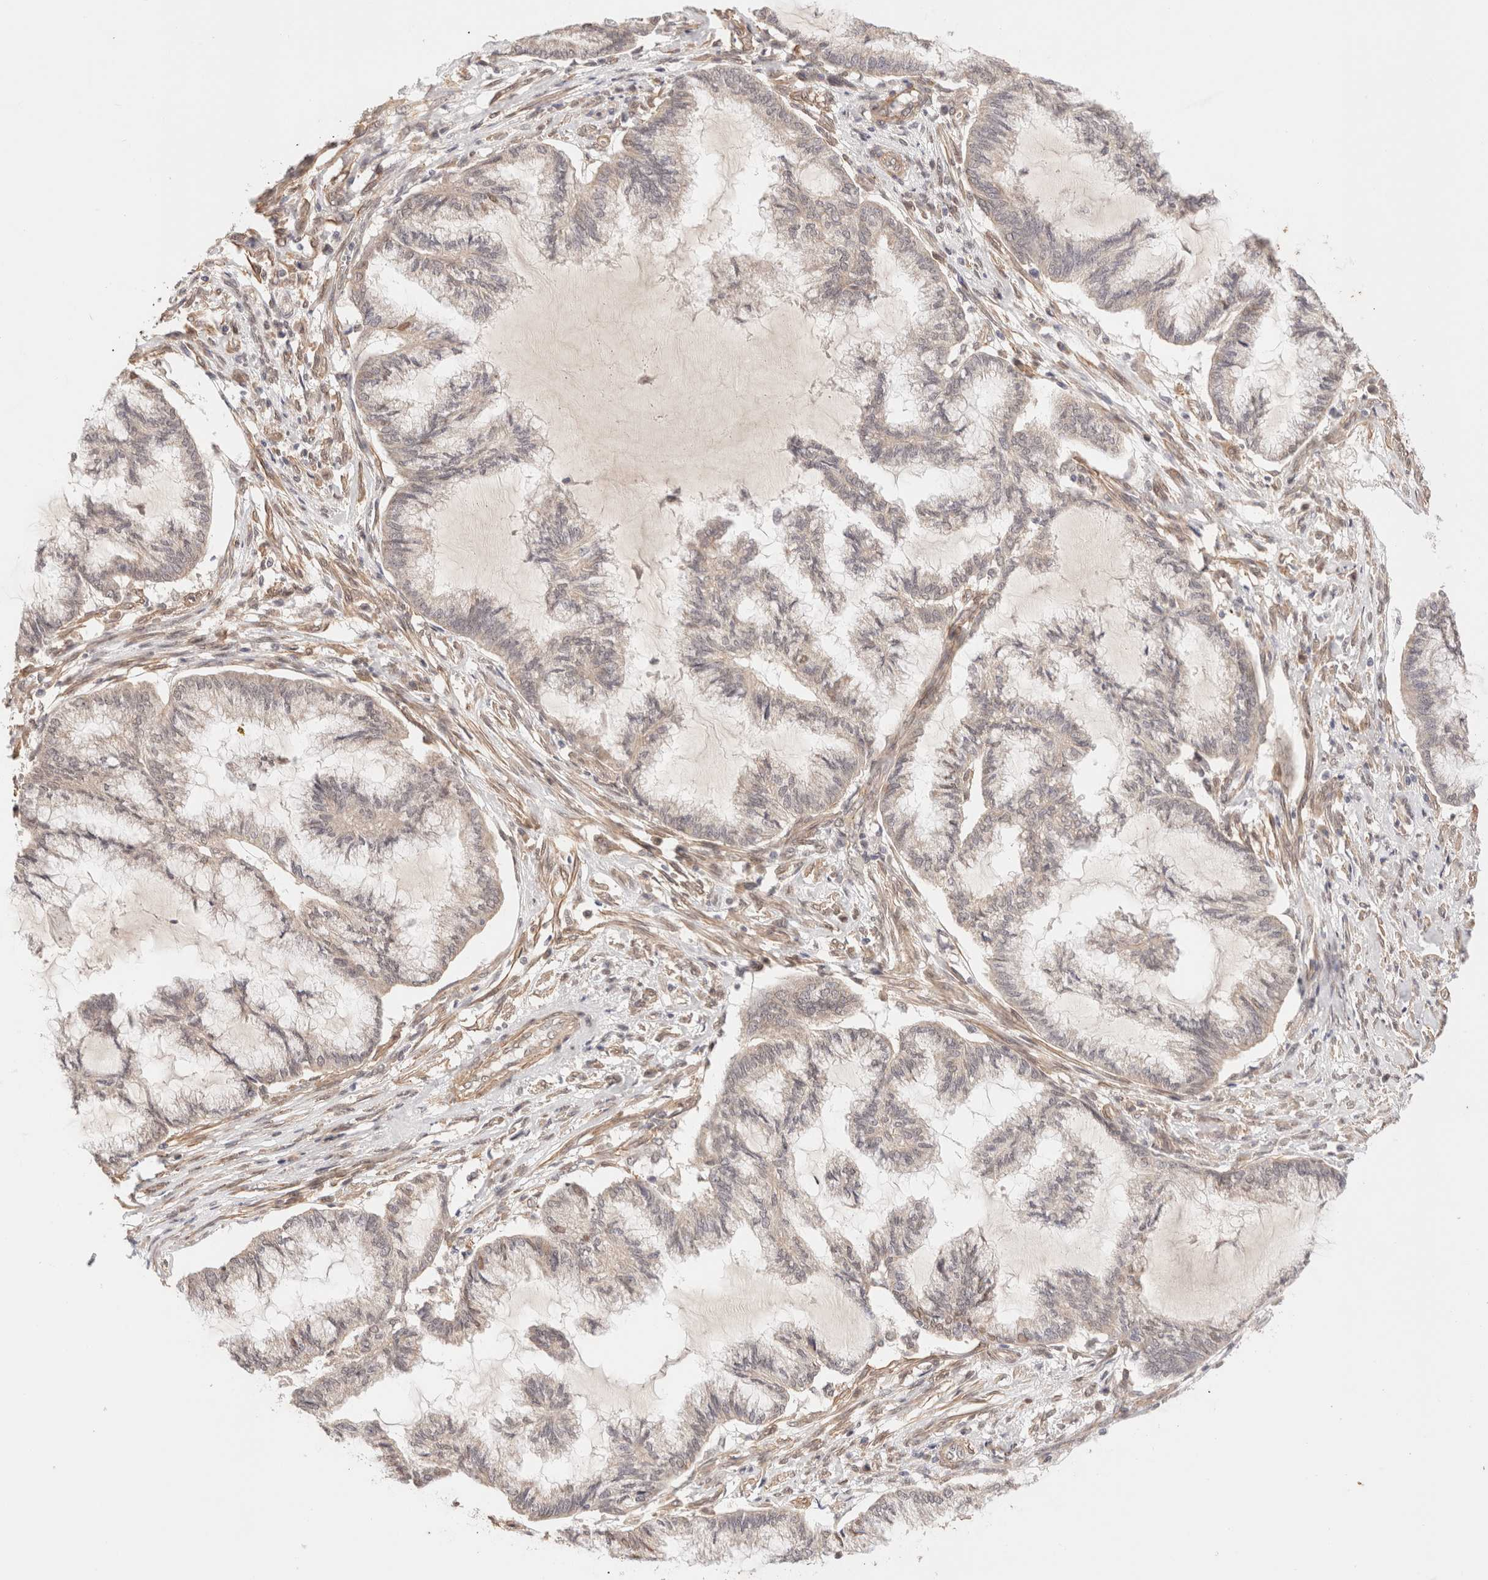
{"staining": {"intensity": "weak", "quantity": "<25%", "location": "cytoplasmic/membranous"}, "tissue": "endometrial cancer", "cell_type": "Tumor cells", "image_type": "cancer", "snomed": [{"axis": "morphology", "description": "Adenocarcinoma, NOS"}, {"axis": "topography", "description": "Endometrium"}], "caption": "There is no significant positivity in tumor cells of endometrial adenocarcinoma.", "gene": "BRPF3", "patient": {"sex": "female", "age": 86}}